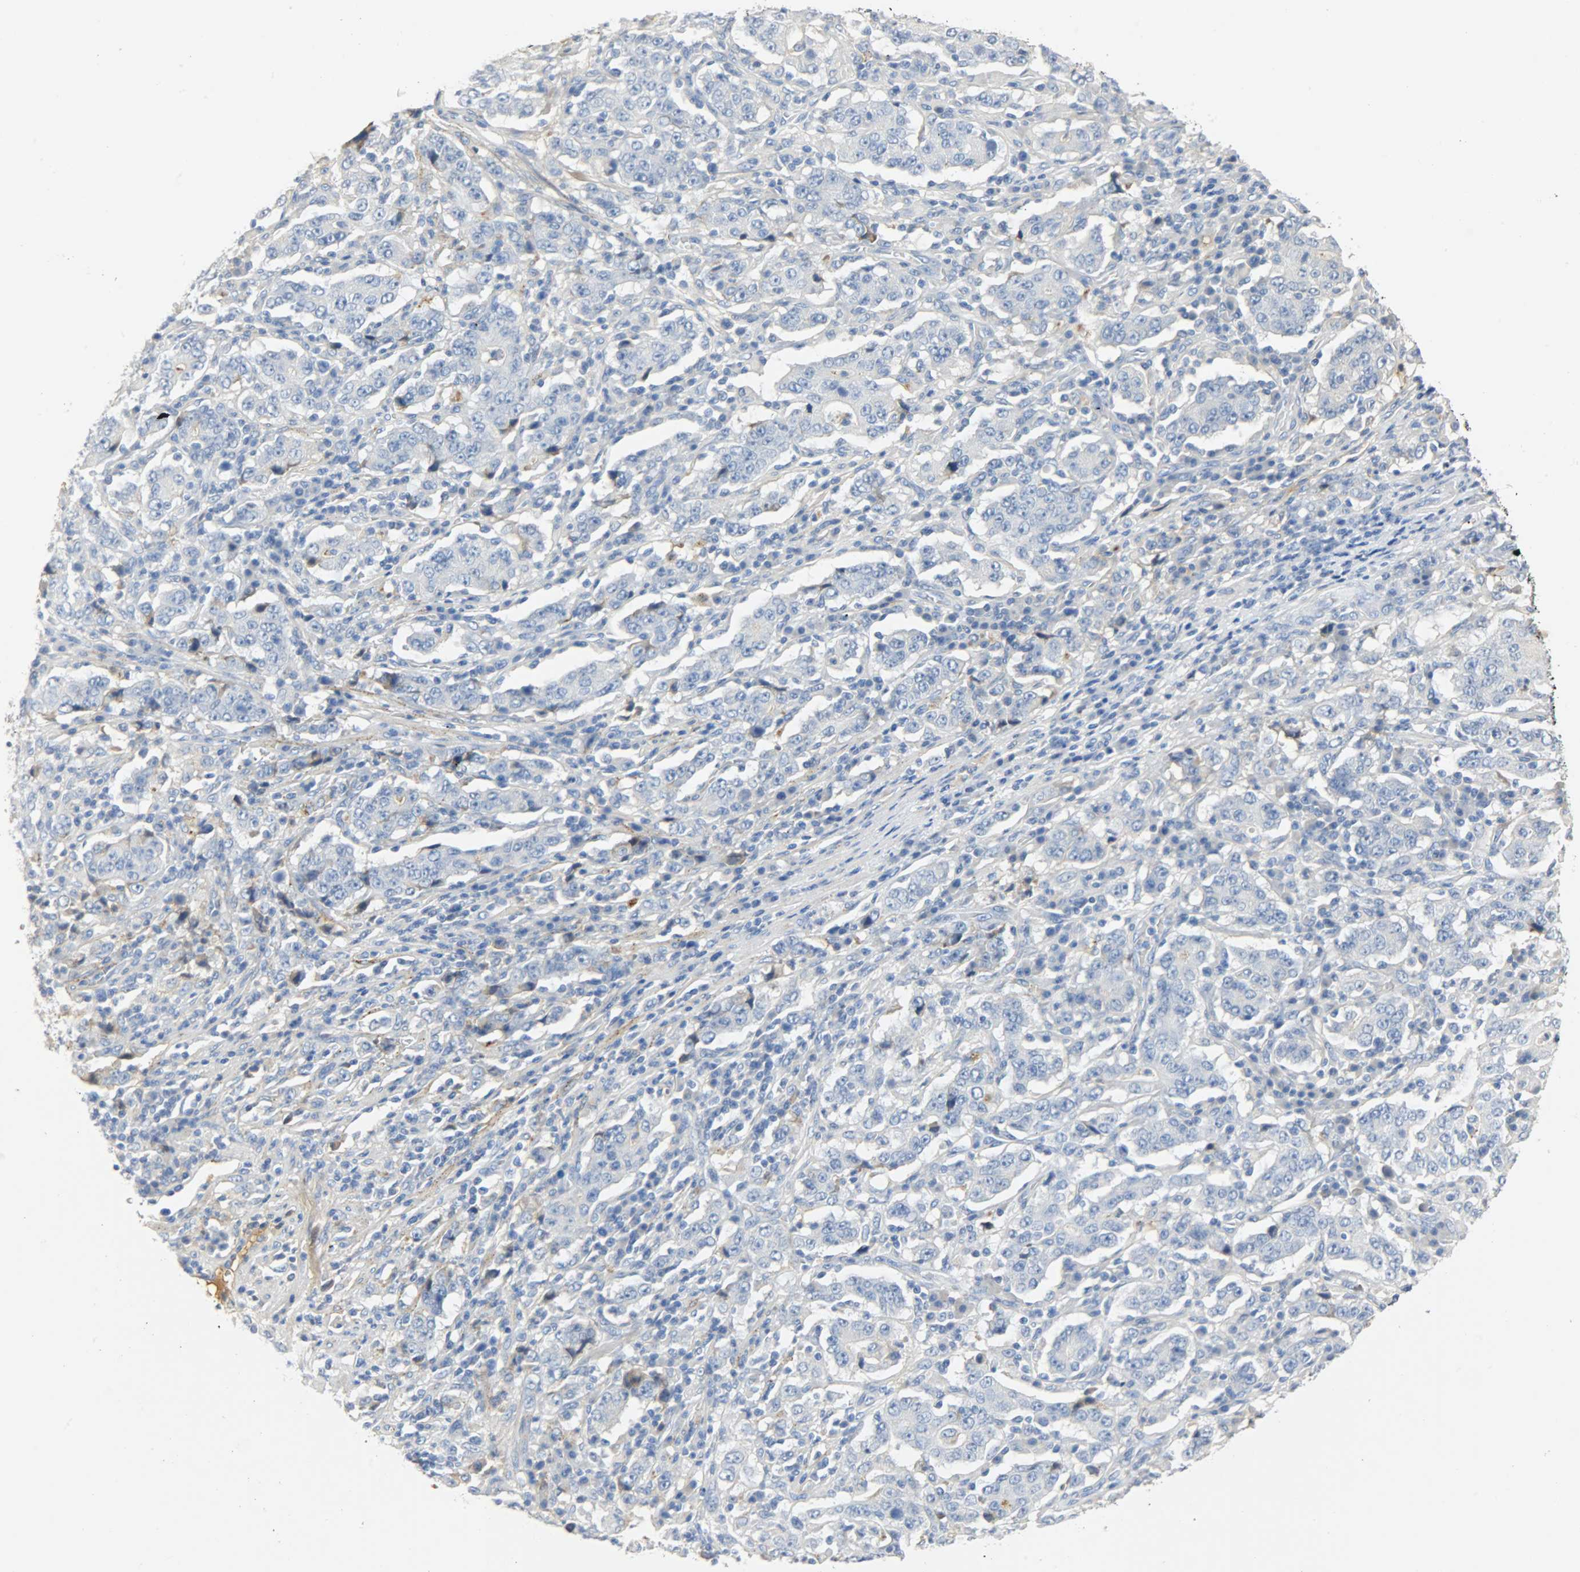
{"staining": {"intensity": "negative", "quantity": "none", "location": "none"}, "tissue": "stomach cancer", "cell_type": "Tumor cells", "image_type": "cancer", "snomed": [{"axis": "morphology", "description": "Normal tissue, NOS"}, {"axis": "morphology", "description": "Adenocarcinoma, NOS"}, {"axis": "topography", "description": "Stomach, upper"}, {"axis": "topography", "description": "Stomach"}], "caption": "Immunohistochemistry (IHC) of human stomach cancer displays no positivity in tumor cells.", "gene": "CRP", "patient": {"sex": "male", "age": 59}}